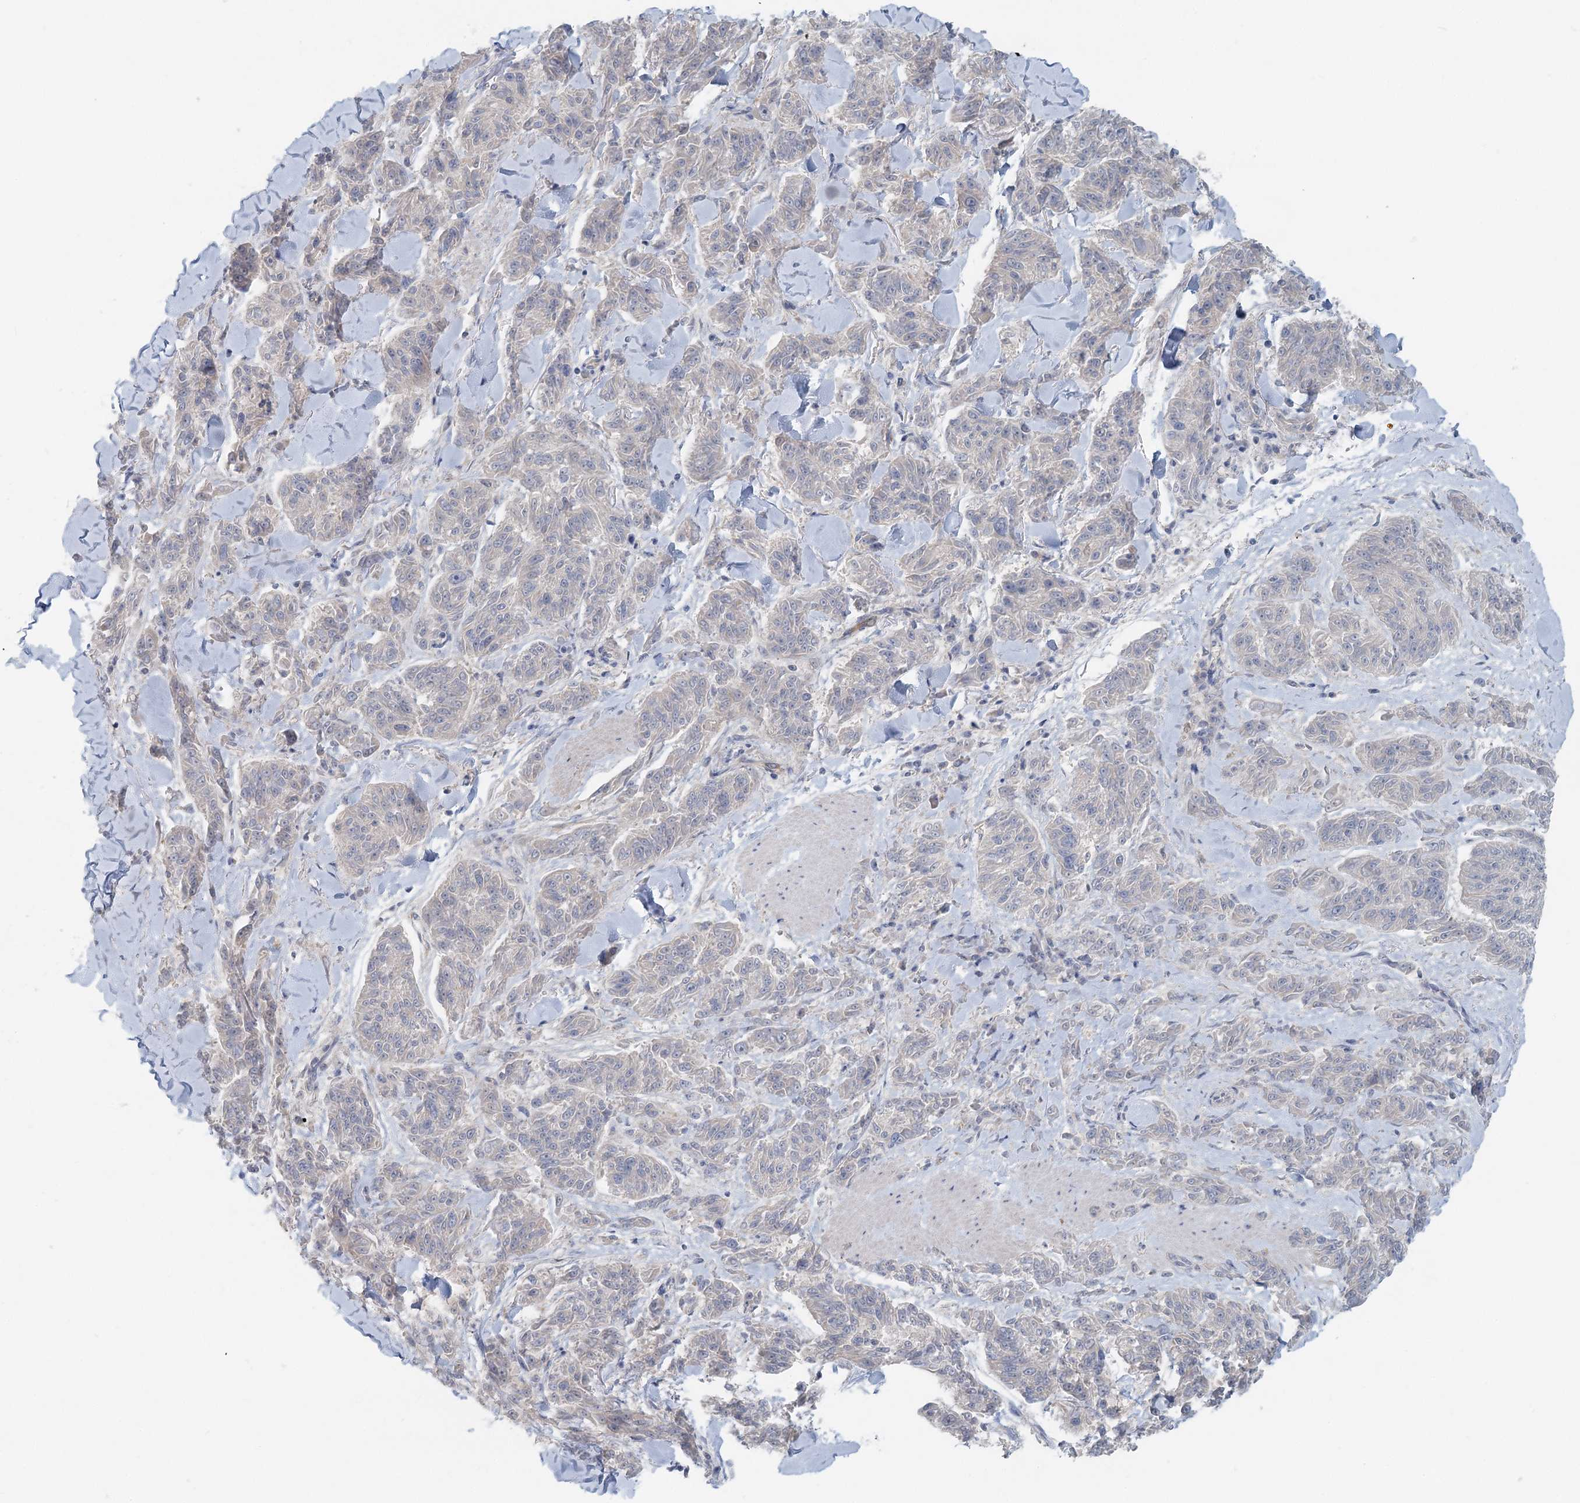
{"staining": {"intensity": "negative", "quantity": "none", "location": "none"}, "tissue": "melanoma", "cell_type": "Tumor cells", "image_type": "cancer", "snomed": [{"axis": "morphology", "description": "Malignant melanoma, NOS"}, {"axis": "topography", "description": "Skin"}], "caption": "Melanoma stained for a protein using immunohistochemistry reveals no staining tumor cells.", "gene": "DNMBP", "patient": {"sex": "male", "age": 53}}